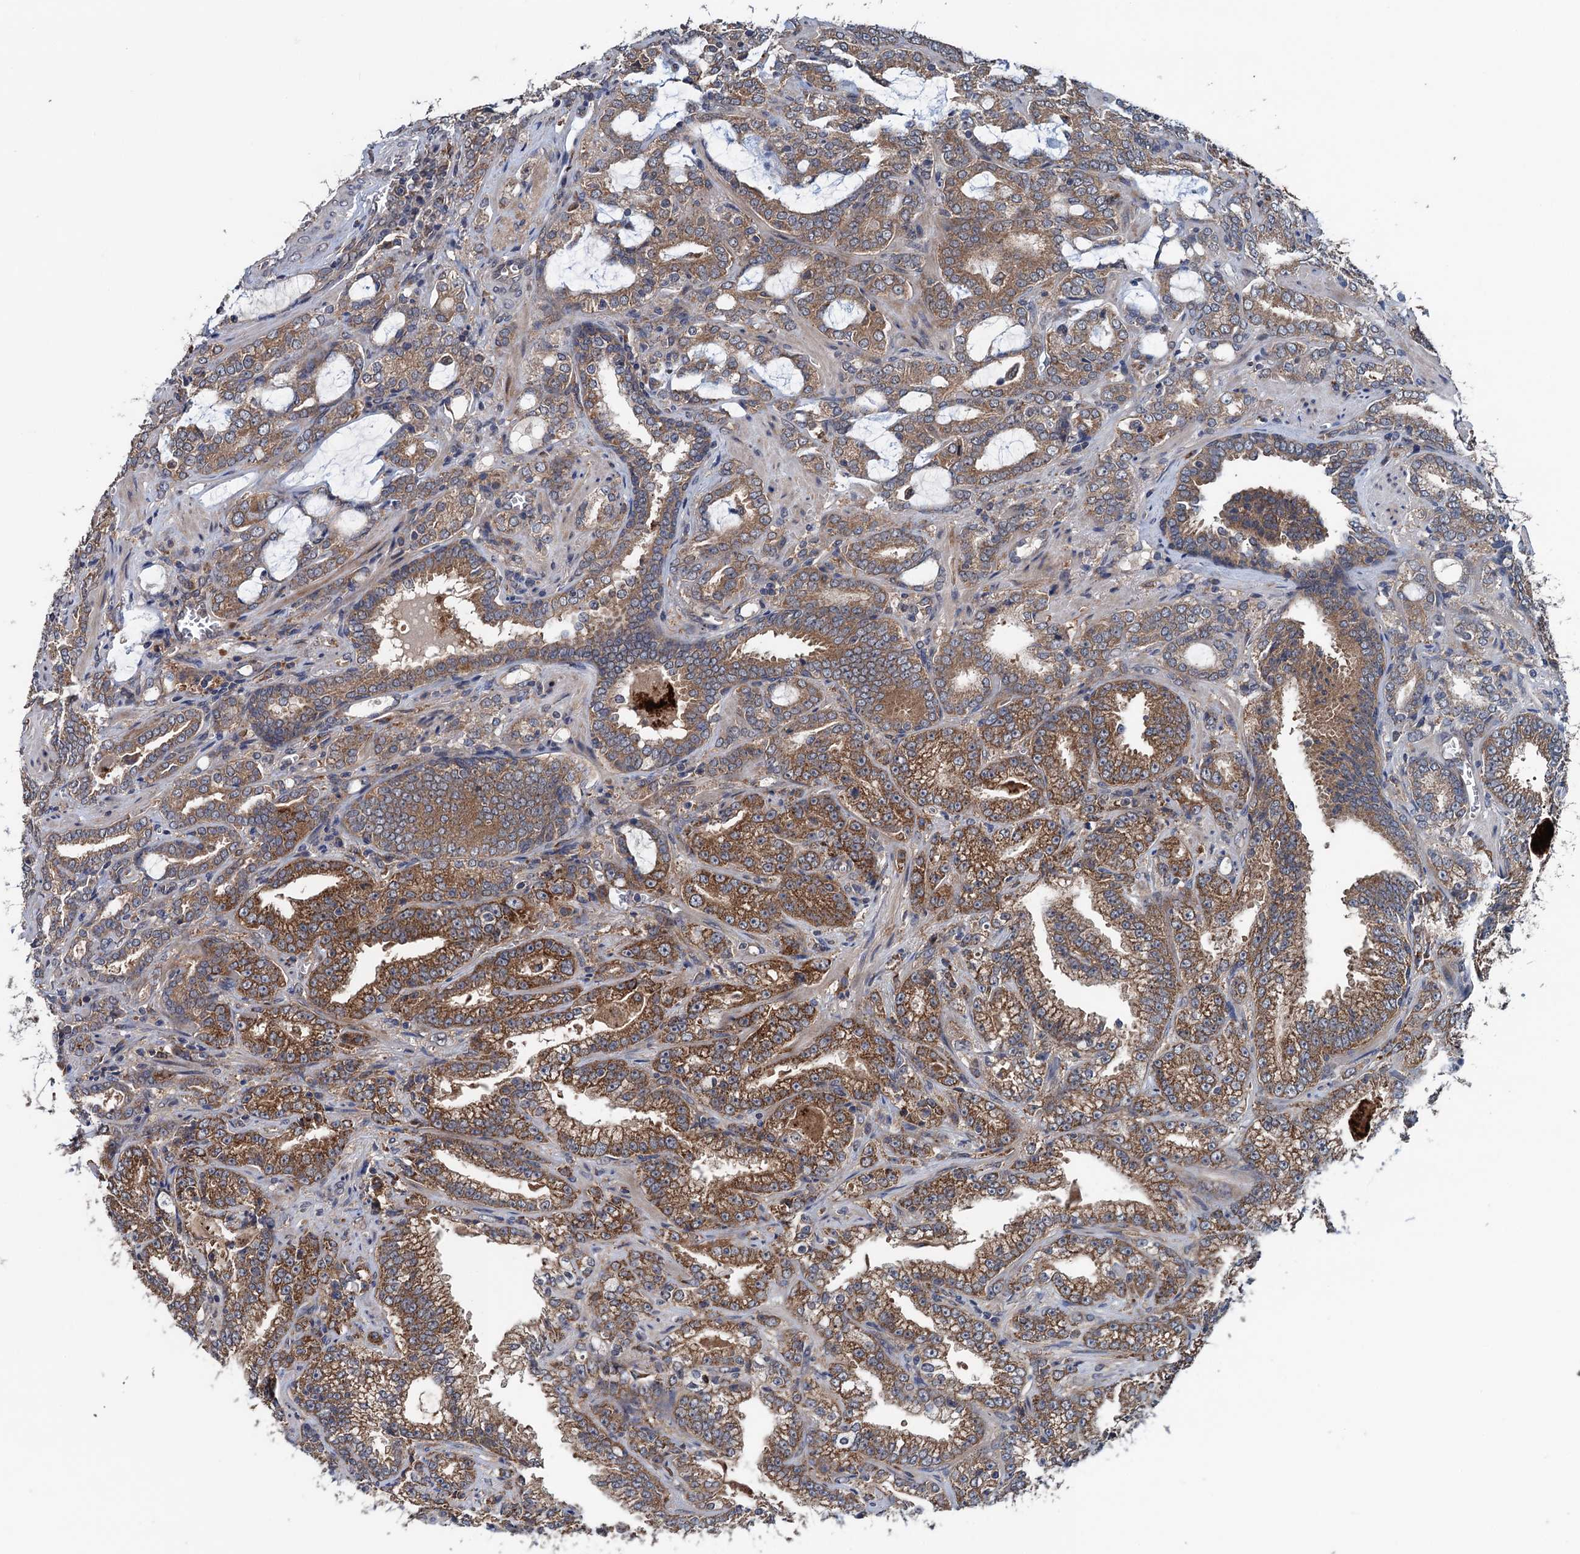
{"staining": {"intensity": "moderate", "quantity": ">75%", "location": "cytoplasmic/membranous"}, "tissue": "prostate cancer", "cell_type": "Tumor cells", "image_type": "cancer", "snomed": [{"axis": "morphology", "description": "Adenocarcinoma, High grade"}, {"axis": "topography", "description": "Prostate and seminal vesicle, NOS"}], "caption": "Immunohistochemistry (IHC) (DAB (3,3'-diaminobenzidine)) staining of prostate adenocarcinoma (high-grade) shows moderate cytoplasmic/membranous protein expression in approximately >75% of tumor cells. (DAB (3,3'-diaminobenzidine) = brown stain, brightfield microscopy at high magnification).", "gene": "BLTP3B", "patient": {"sex": "male", "age": 67}}